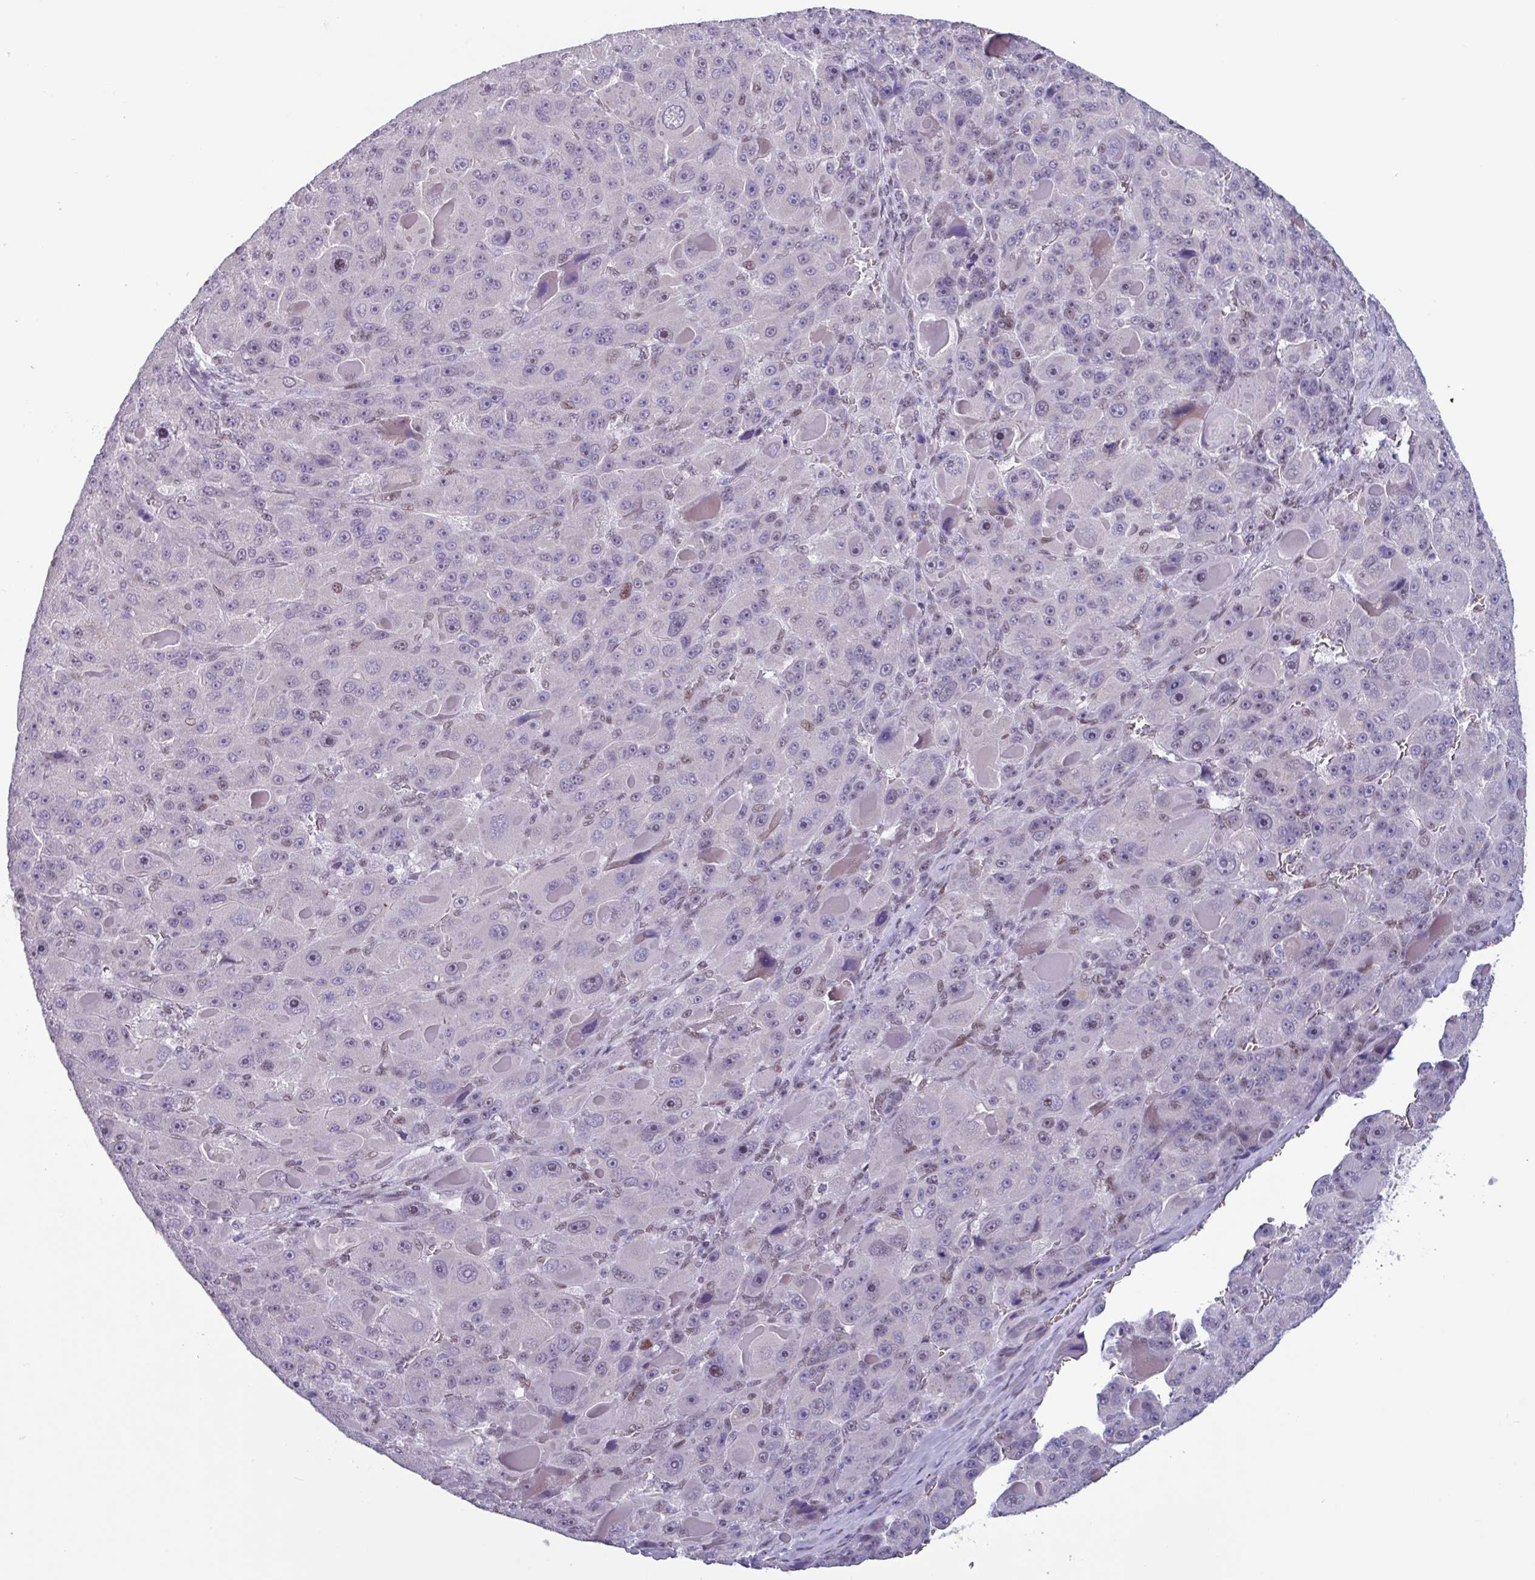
{"staining": {"intensity": "negative", "quantity": "none", "location": "none"}, "tissue": "liver cancer", "cell_type": "Tumor cells", "image_type": "cancer", "snomed": [{"axis": "morphology", "description": "Carcinoma, Hepatocellular, NOS"}, {"axis": "topography", "description": "Liver"}], "caption": "Liver hepatocellular carcinoma was stained to show a protein in brown. There is no significant expression in tumor cells.", "gene": "ZNF575", "patient": {"sex": "male", "age": 76}}